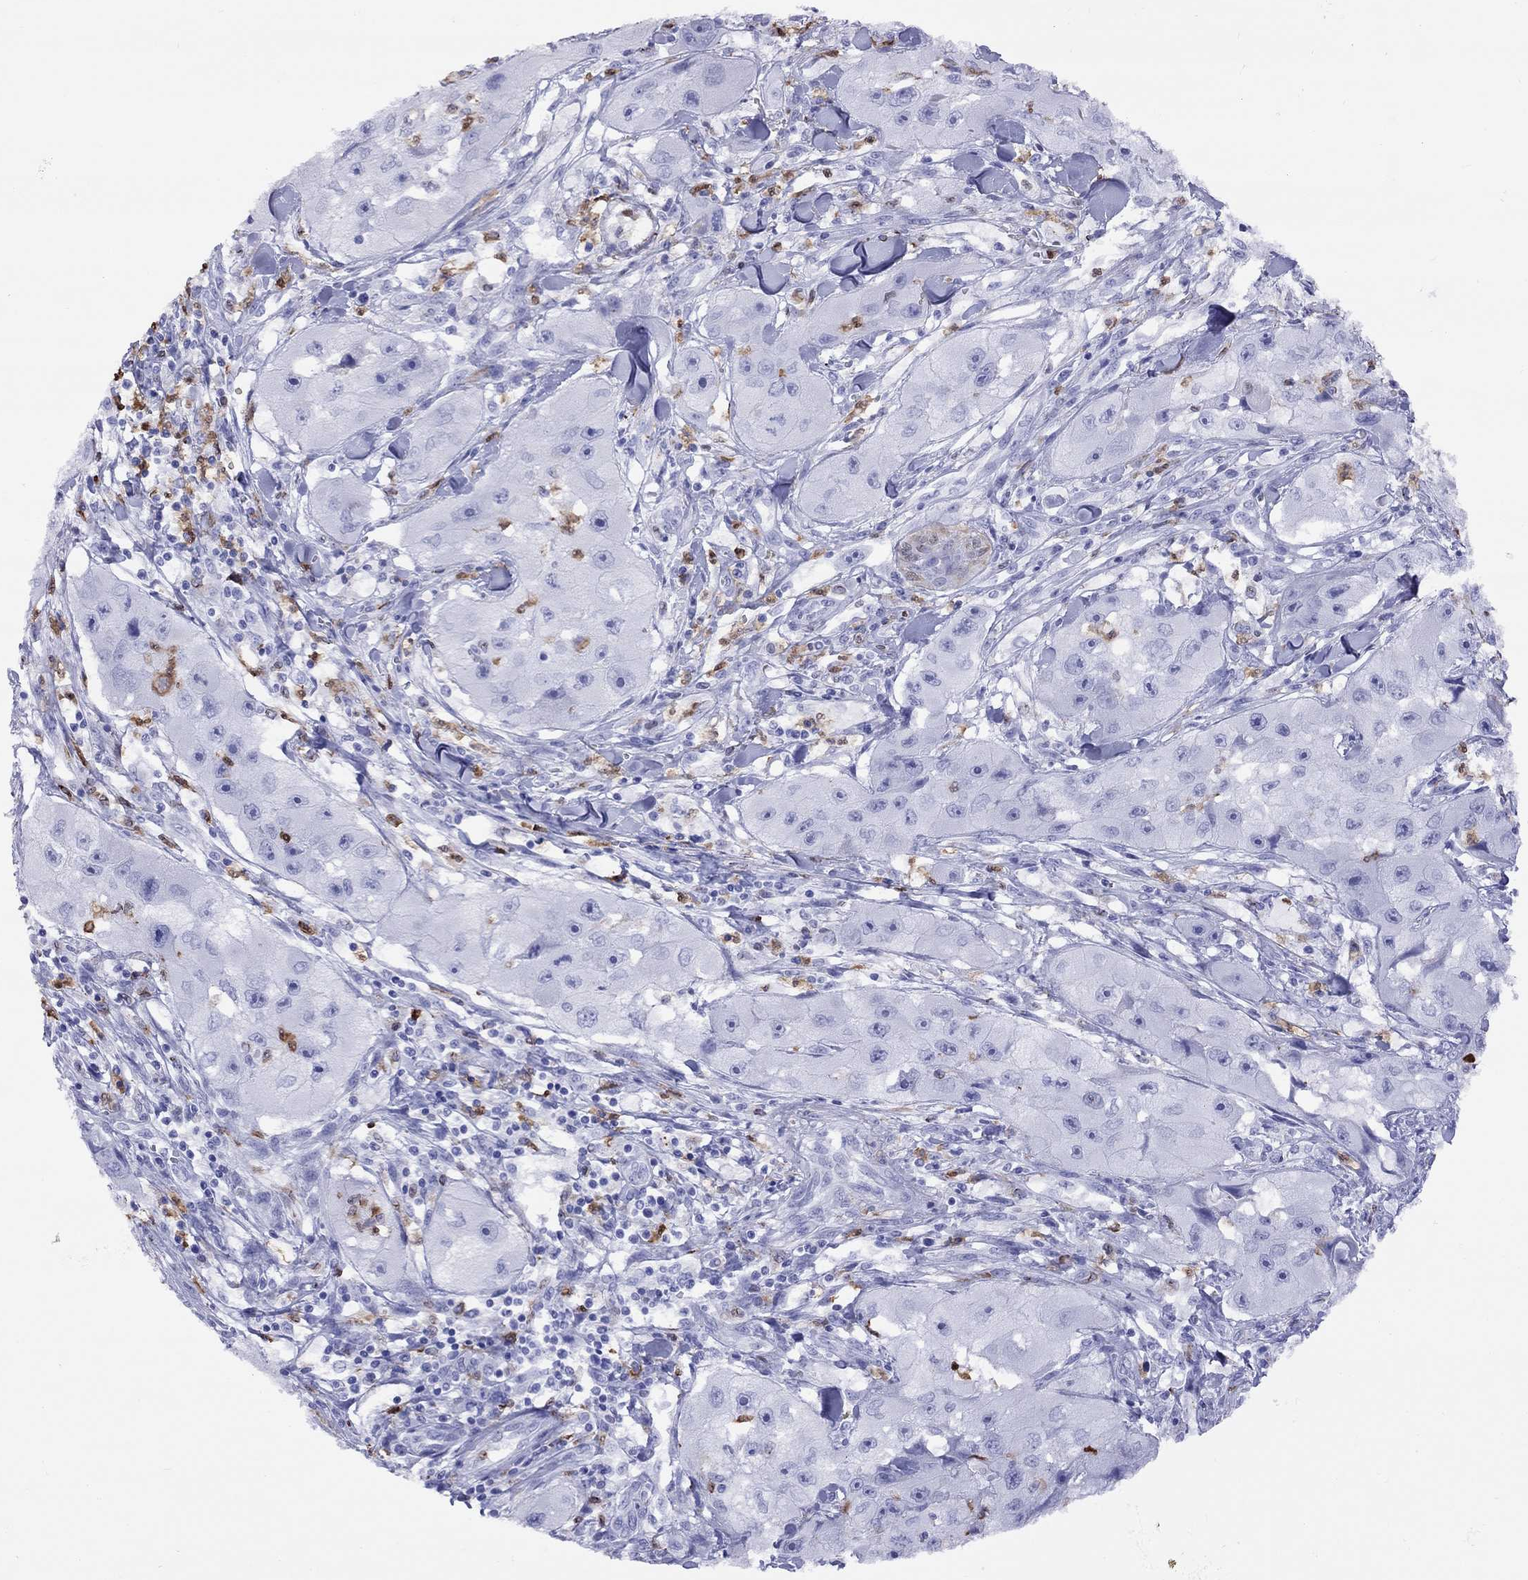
{"staining": {"intensity": "negative", "quantity": "none", "location": "none"}, "tissue": "skin cancer", "cell_type": "Tumor cells", "image_type": "cancer", "snomed": [{"axis": "morphology", "description": "Squamous cell carcinoma, NOS"}, {"axis": "topography", "description": "Skin"}, {"axis": "topography", "description": "Subcutis"}], "caption": "Photomicrograph shows no significant protein staining in tumor cells of skin cancer (squamous cell carcinoma). (DAB immunohistochemistry visualized using brightfield microscopy, high magnification).", "gene": "SLAMF1", "patient": {"sex": "male", "age": 73}}